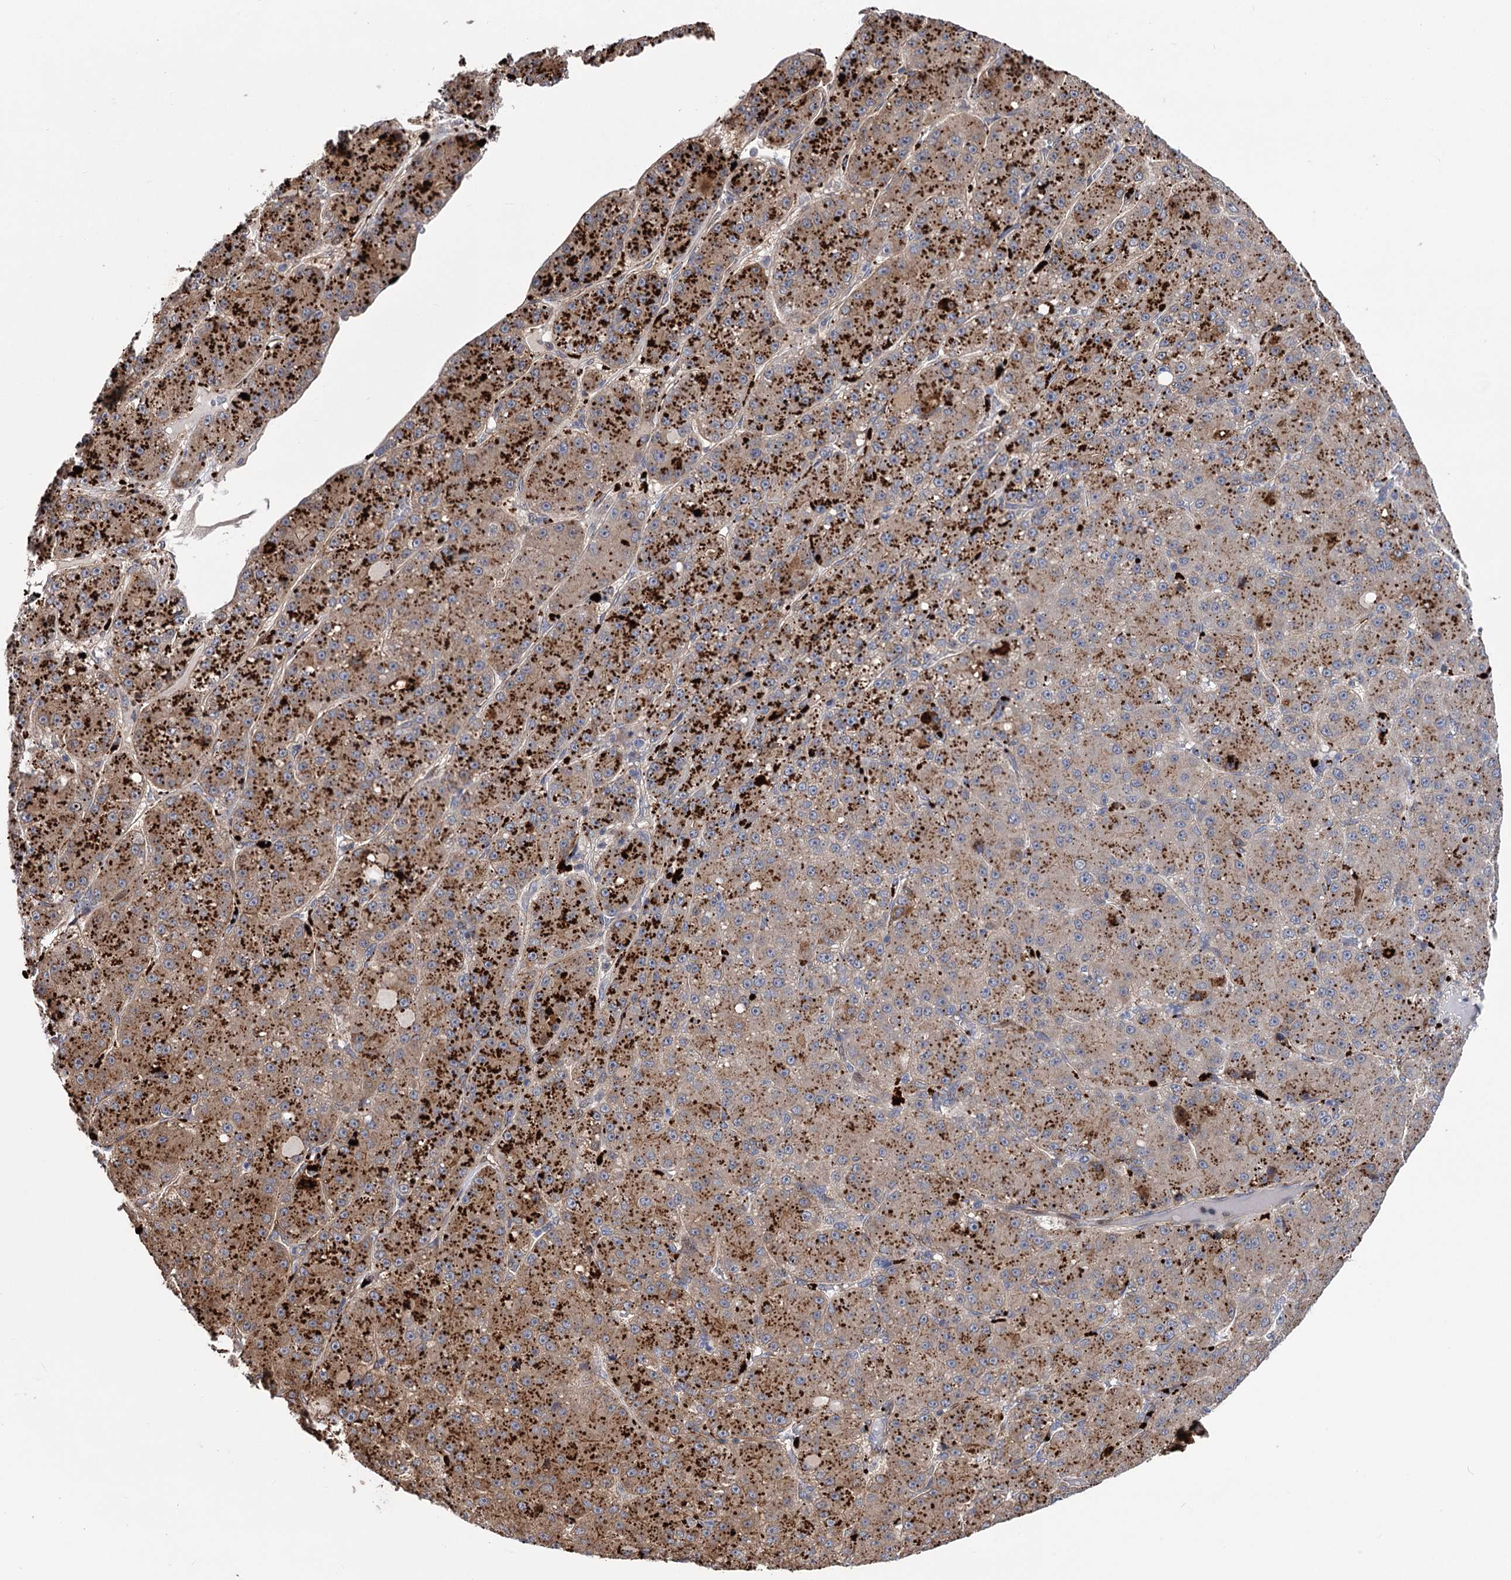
{"staining": {"intensity": "moderate", "quantity": ">75%", "location": "cytoplasmic/membranous"}, "tissue": "liver cancer", "cell_type": "Tumor cells", "image_type": "cancer", "snomed": [{"axis": "morphology", "description": "Carcinoma, Hepatocellular, NOS"}, {"axis": "topography", "description": "Liver"}], "caption": "There is medium levels of moderate cytoplasmic/membranous staining in tumor cells of hepatocellular carcinoma (liver), as demonstrated by immunohistochemical staining (brown color).", "gene": "UBR1", "patient": {"sex": "male", "age": 67}}